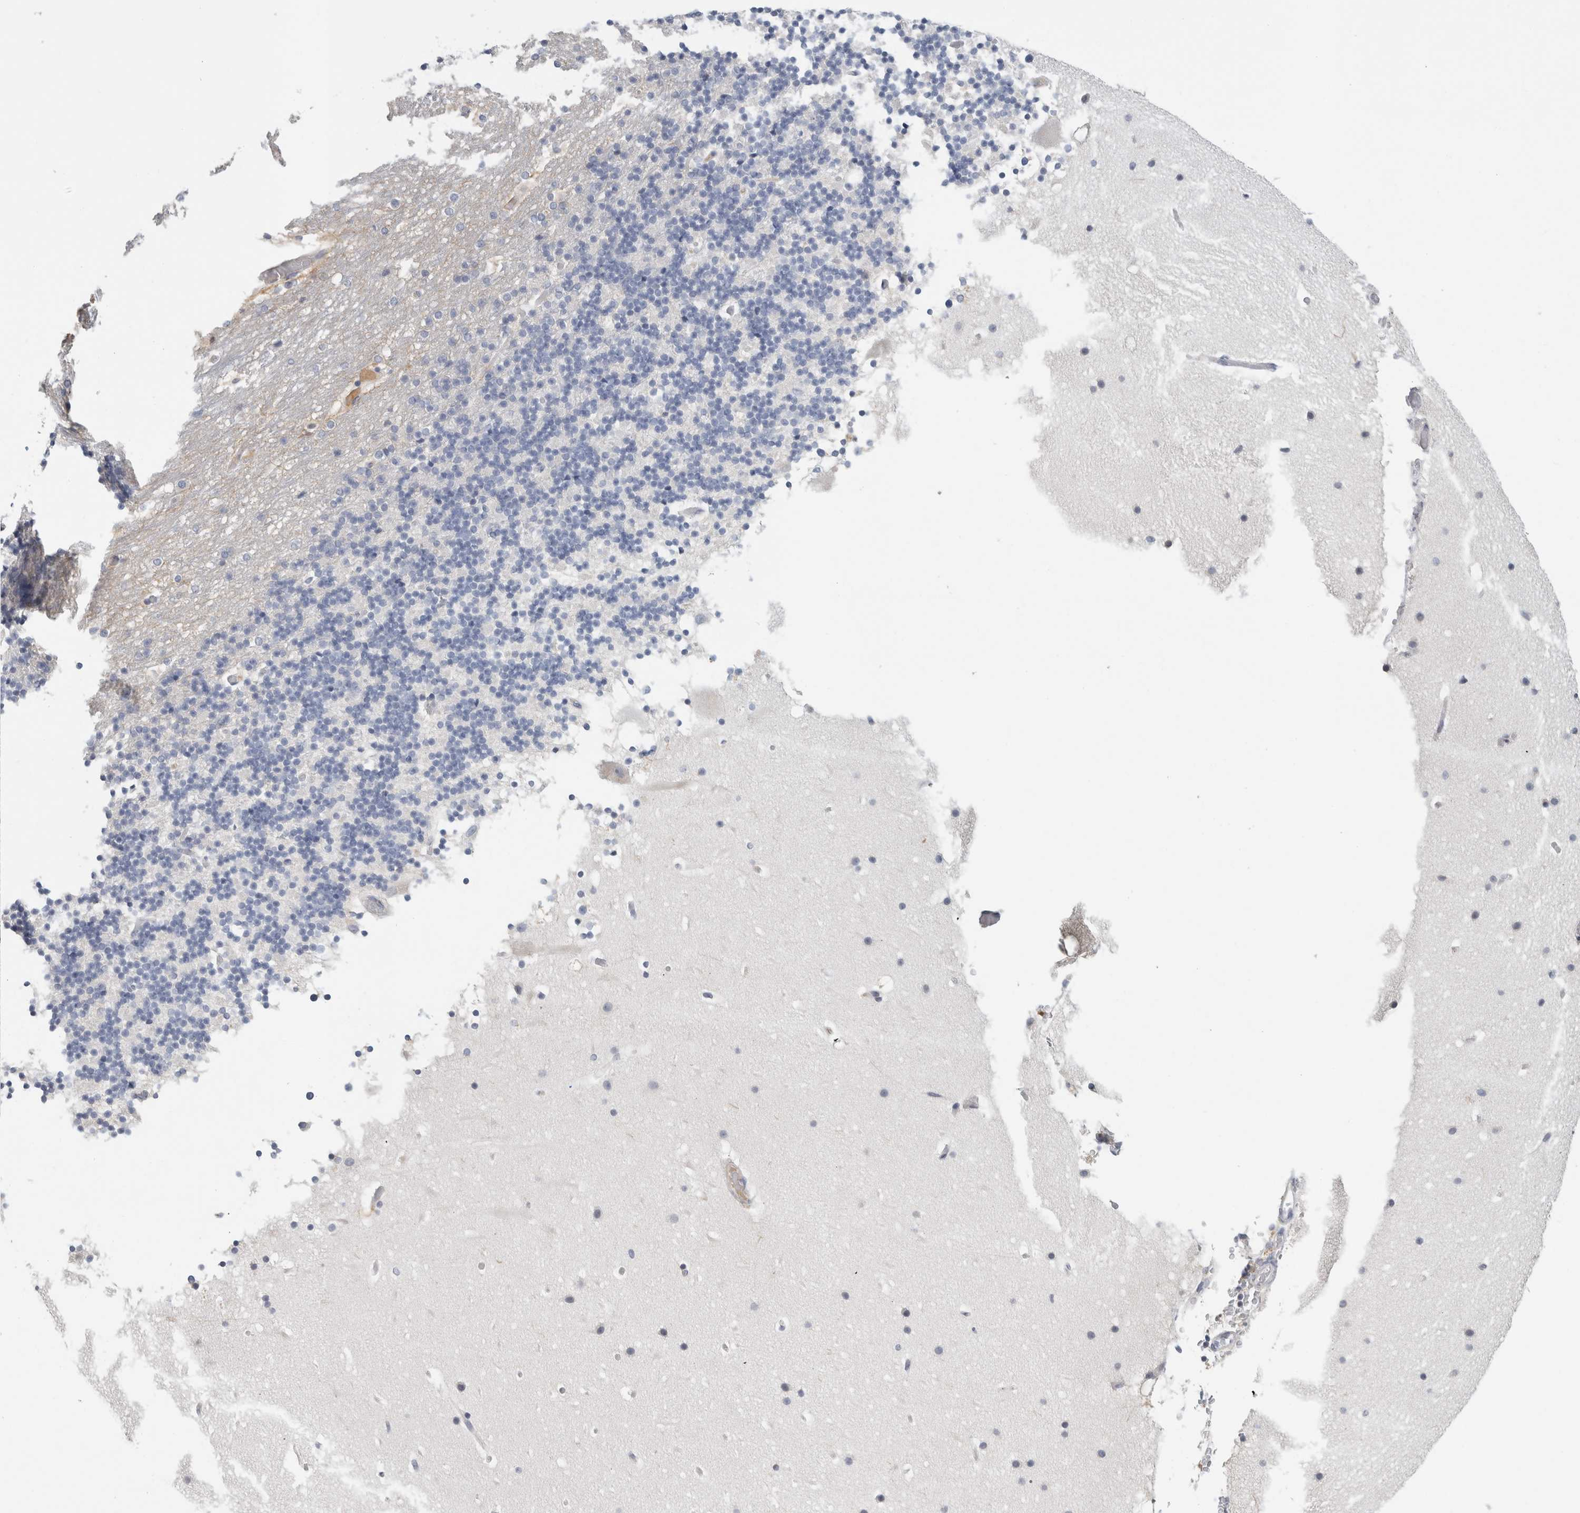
{"staining": {"intensity": "negative", "quantity": "none", "location": "none"}, "tissue": "cerebellum", "cell_type": "Cells in granular layer", "image_type": "normal", "snomed": [{"axis": "morphology", "description": "Normal tissue, NOS"}, {"axis": "topography", "description": "Cerebellum"}], "caption": "This is an IHC micrograph of normal cerebellum. There is no expression in cells in granular layer.", "gene": "STK31", "patient": {"sex": "male", "age": 57}}